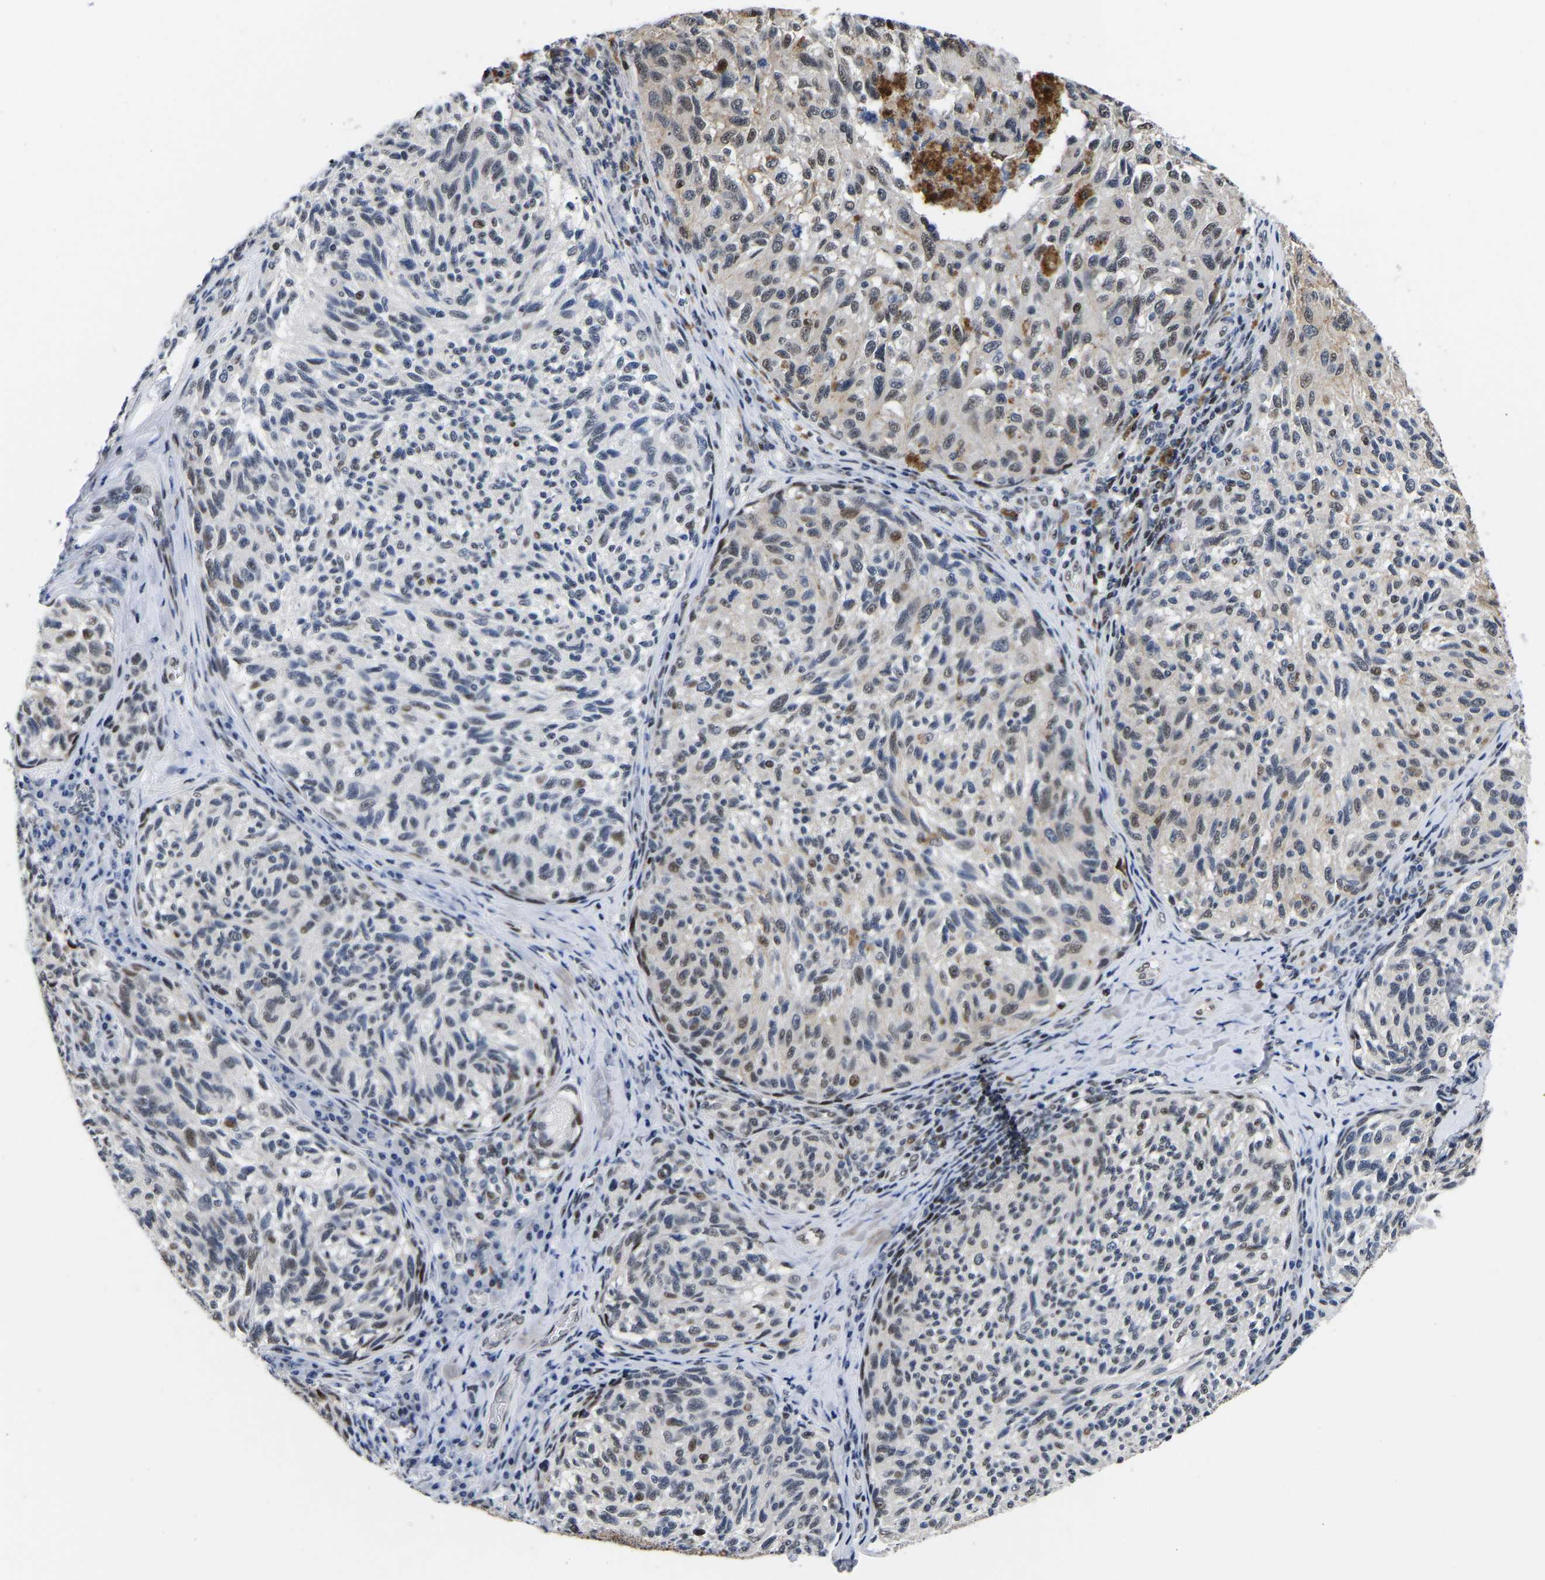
{"staining": {"intensity": "weak", "quantity": "<25%", "location": "nuclear"}, "tissue": "melanoma", "cell_type": "Tumor cells", "image_type": "cancer", "snomed": [{"axis": "morphology", "description": "Malignant melanoma, NOS"}, {"axis": "topography", "description": "Skin"}], "caption": "IHC of human malignant melanoma displays no positivity in tumor cells.", "gene": "PTRHD1", "patient": {"sex": "female", "age": 73}}